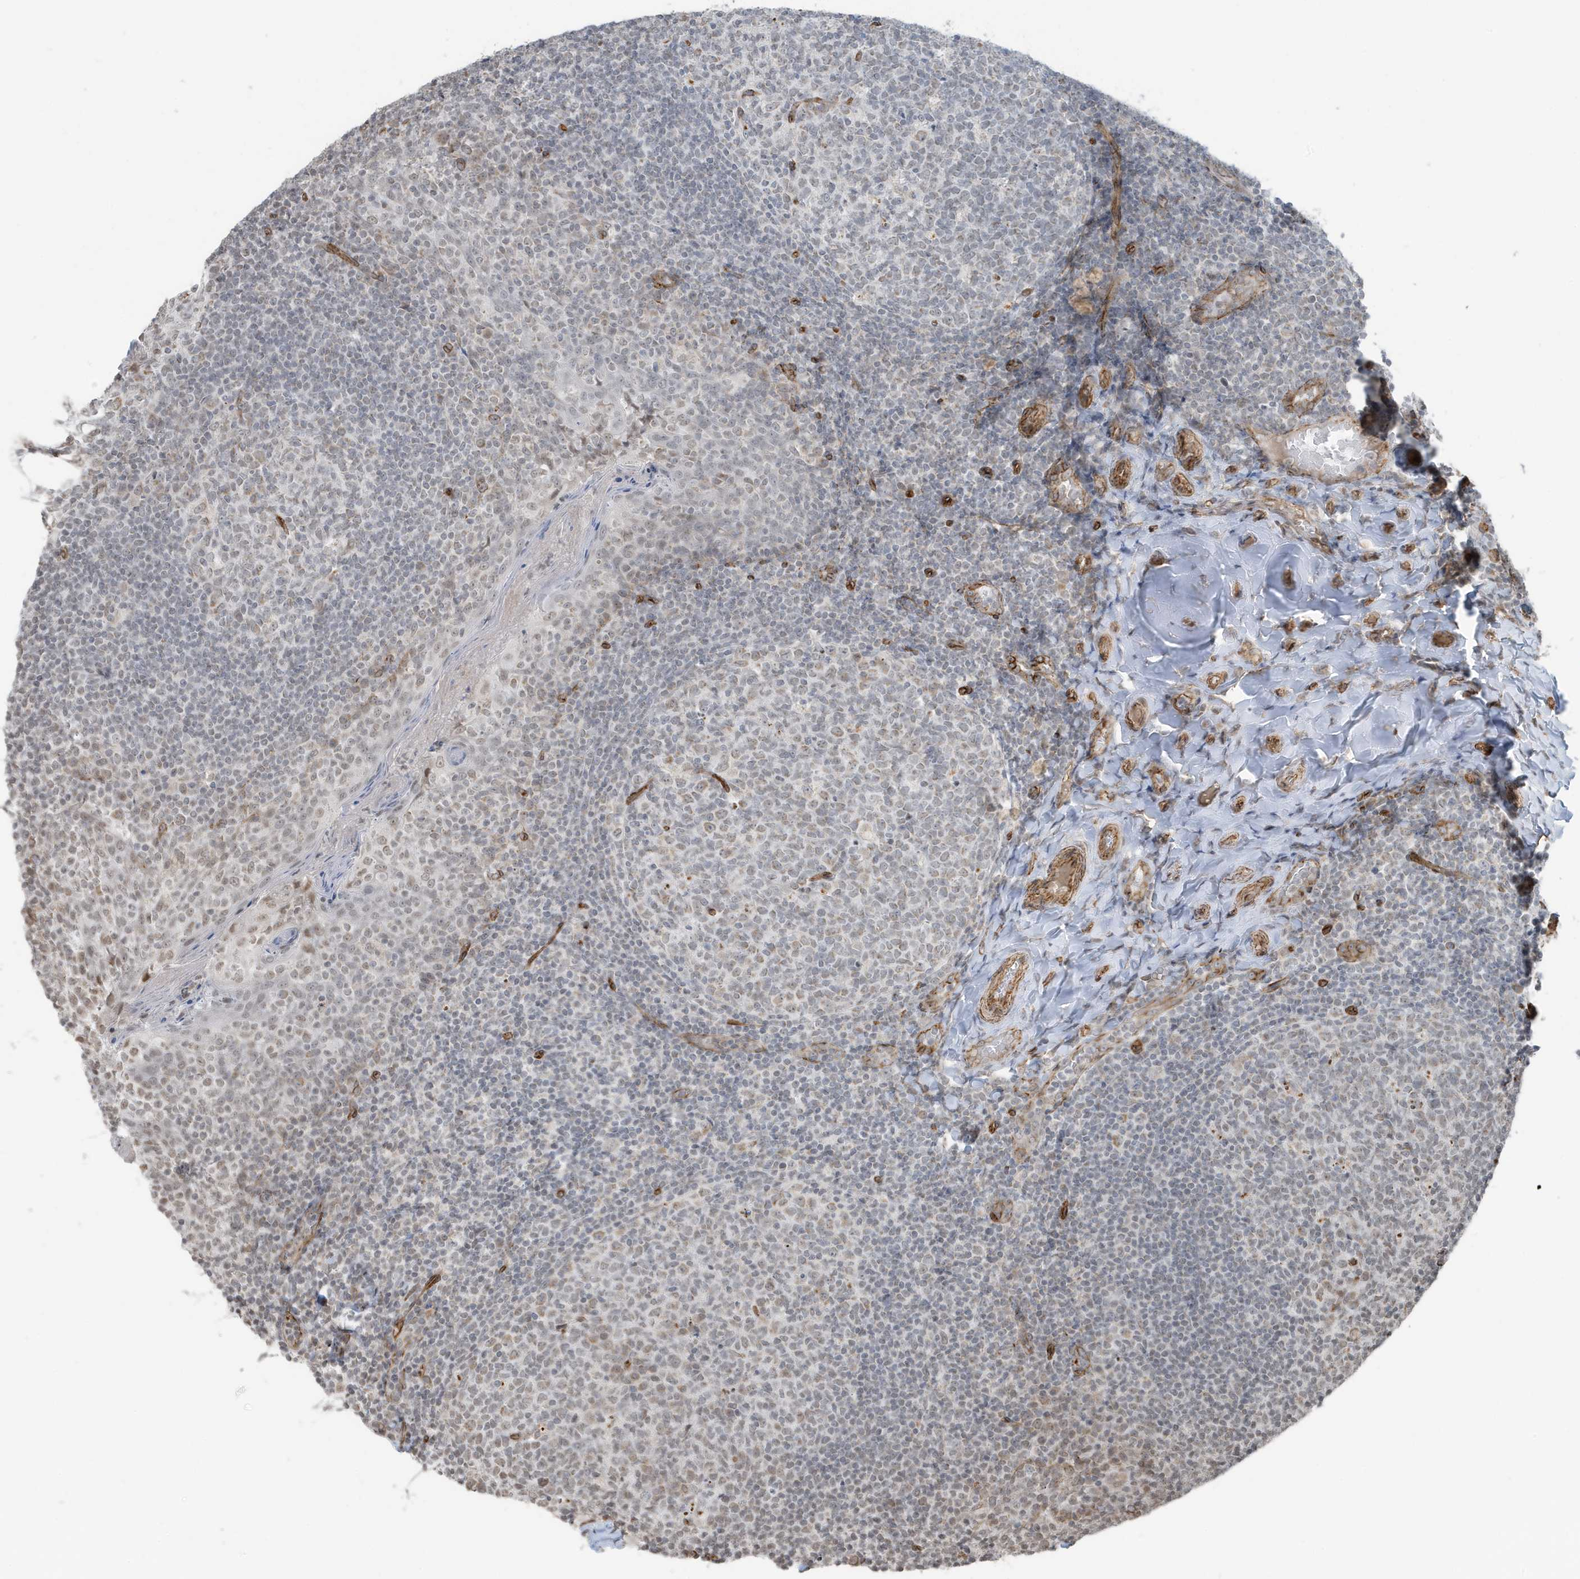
{"staining": {"intensity": "negative", "quantity": "none", "location": "none"}, "tissue": "tonsil", "cell_type": "Germinal center cells", "image_type": "normal", "snomed": [{"axis": "morphology", "description": "Normal tissue, NOS"}, {"axis": "topography", "description": "Tonsil"}], "caption": "The IHC histopathology image has no significant expression in germinal center cells of tonsil. (DAB (3,3'-diaminobenzidine) immunohistochemistry with hematoxylin counter stain).", "gene": "CHCHD4", "patient": {"sex": "female", "age": 19}}